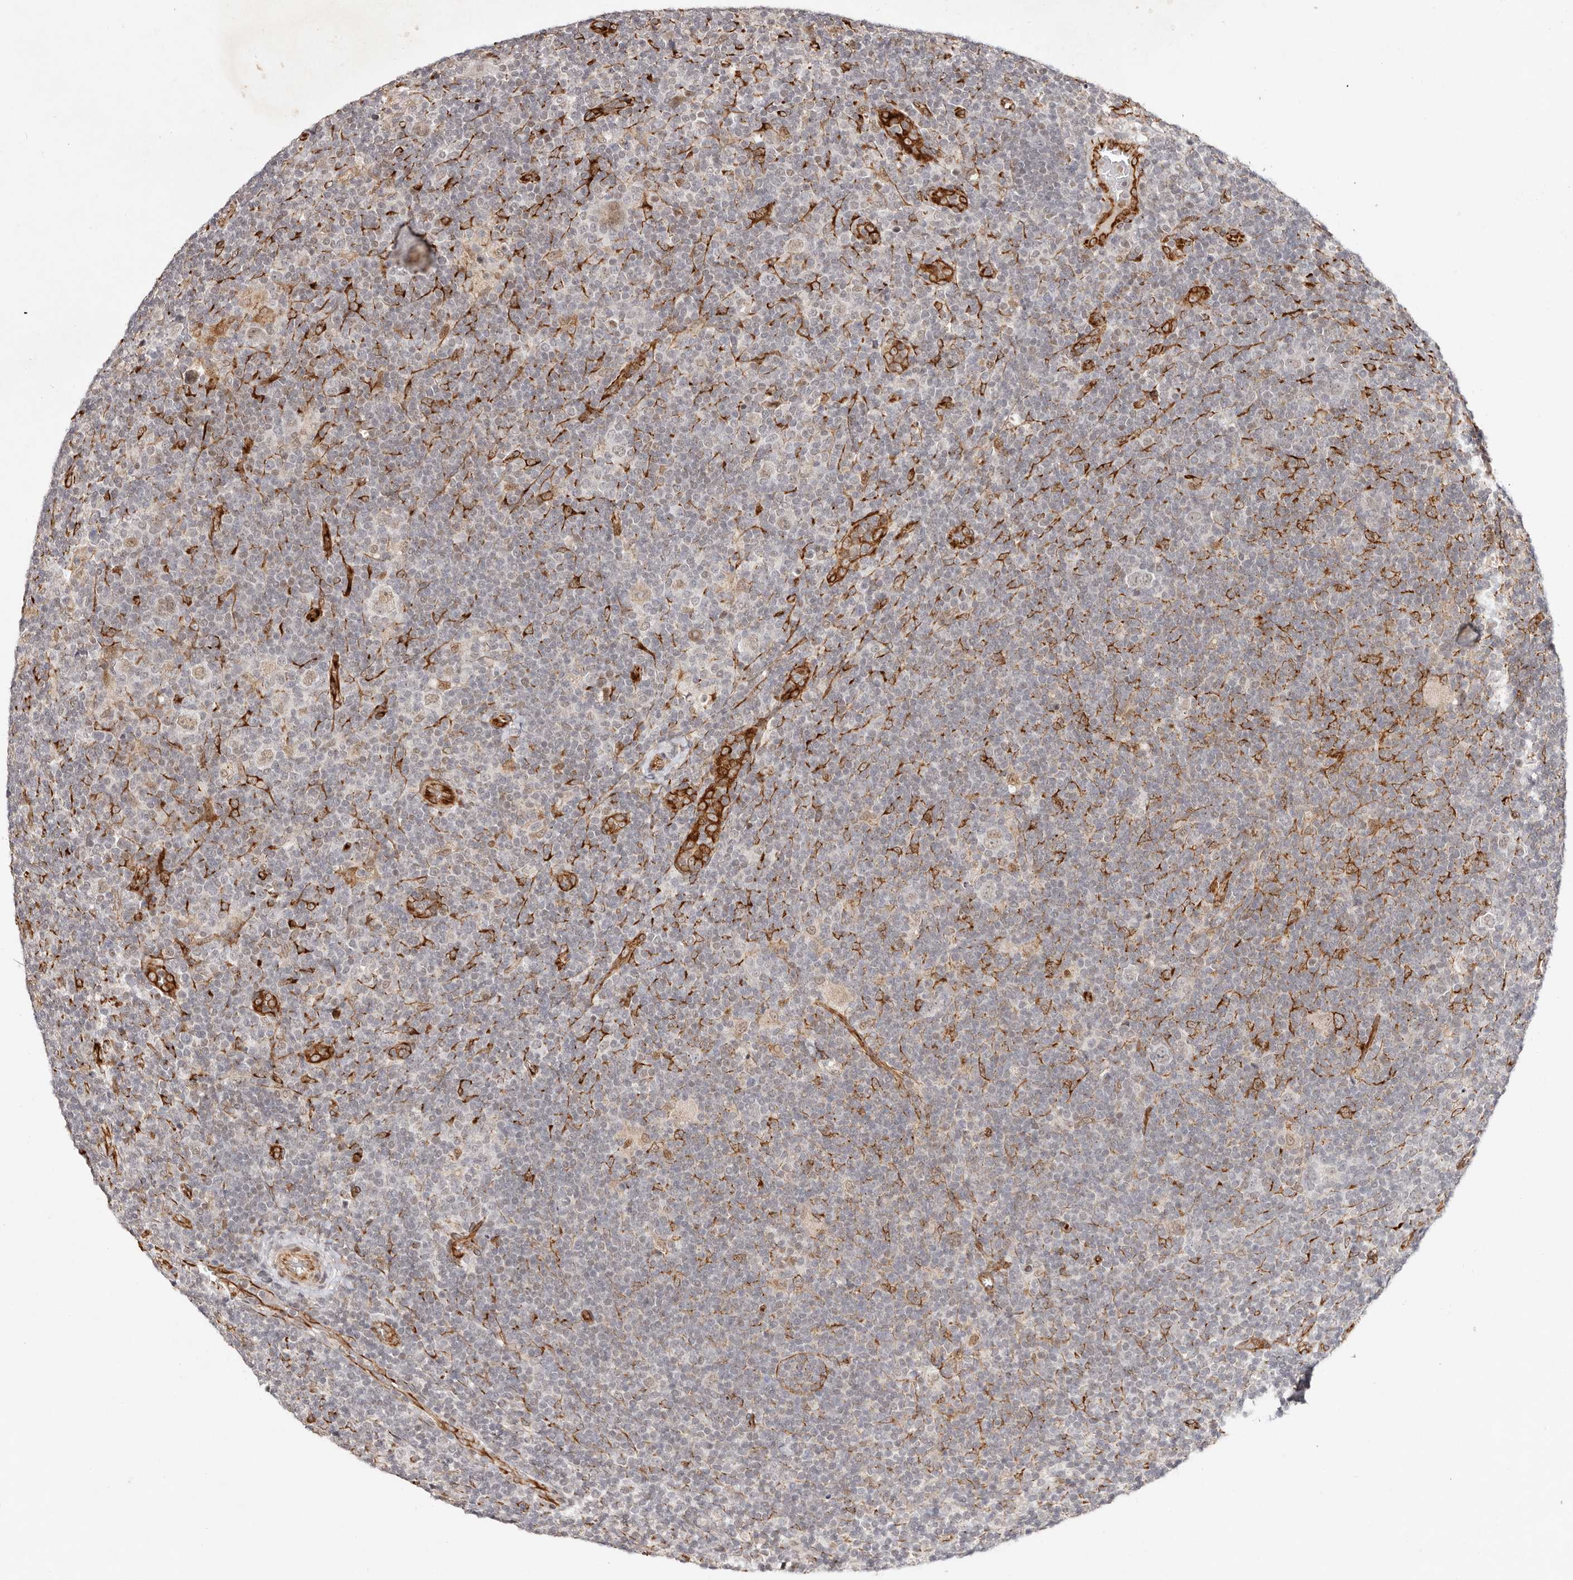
{"staining": {"intensity": "weak", "quantity": "<25%", "location": "nuclear"}, "tissue": "lymphoma", "cell_type": "Tumor cells", "image_type": "cancer", "snomed": [{"axis": "morphology", "description": "Hodgkin's disease, NOS"}, {"axis": "topography", "description": "Lymph node"}], "caption": "Protein analysis of Hodgkin's disease displays no significant staining in tumor cells.", "gene": "BCL2L15", "patient": {"sex": "female", "age": 57}}